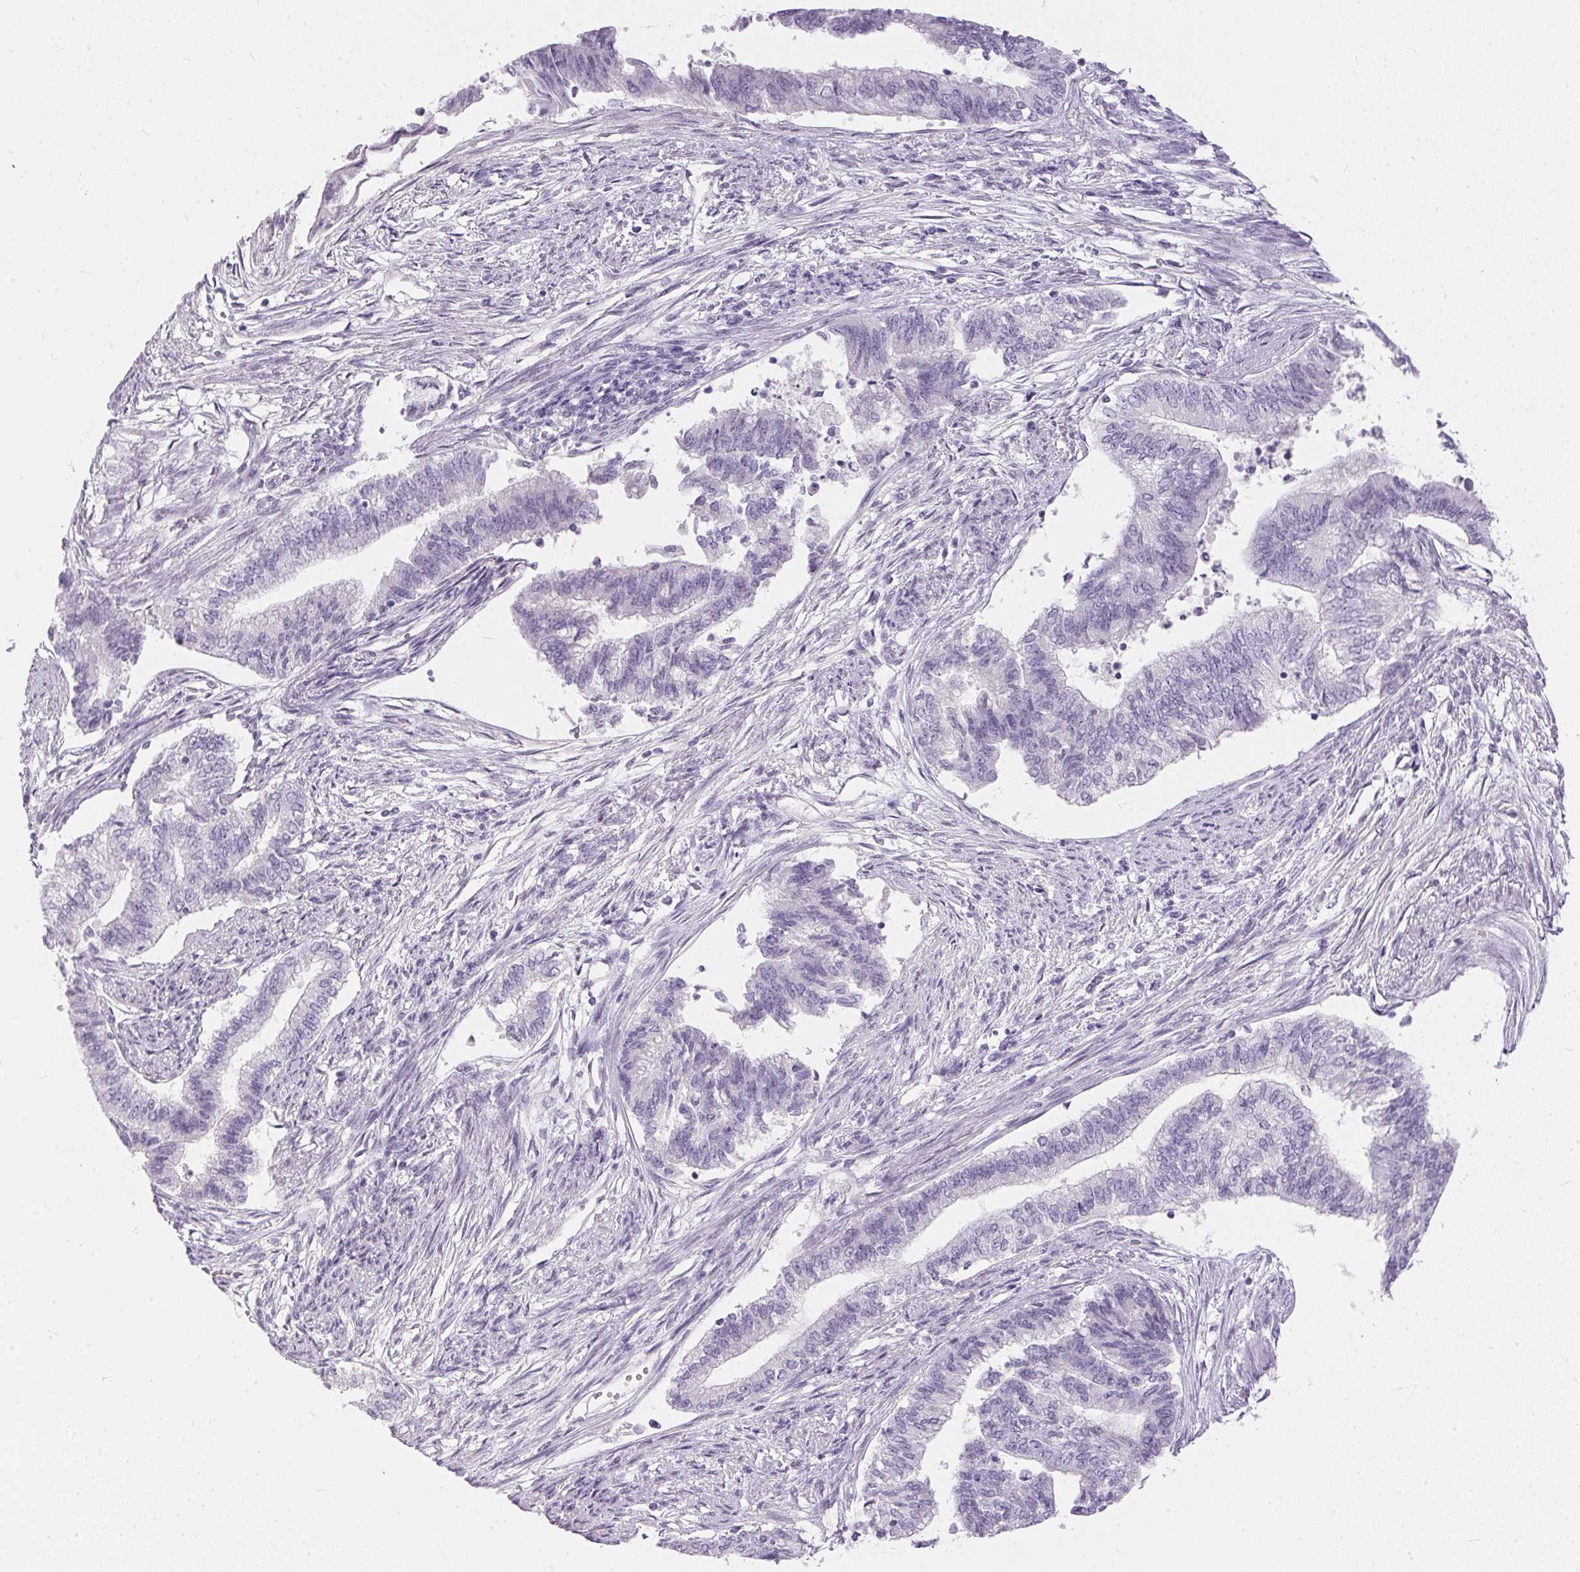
{"staining": {"intensity": "negative", "quantity": "none", "location": "none"}, "tissue": "endometrial cancer", "cell_type": "Tumor cells", "image_type": "cancer", "snomed": [{"axis": "morphology", "description": "Adenocarcinoma, NOS"}, {"axis": "topography", "description": "Endometrium"}], "caption": "Tumor cells are negative for protein expression in human endometrial cancer (adenocarcinoma).", "gene": "GBP6", "patient": {"sex": "female", "age": 65}}